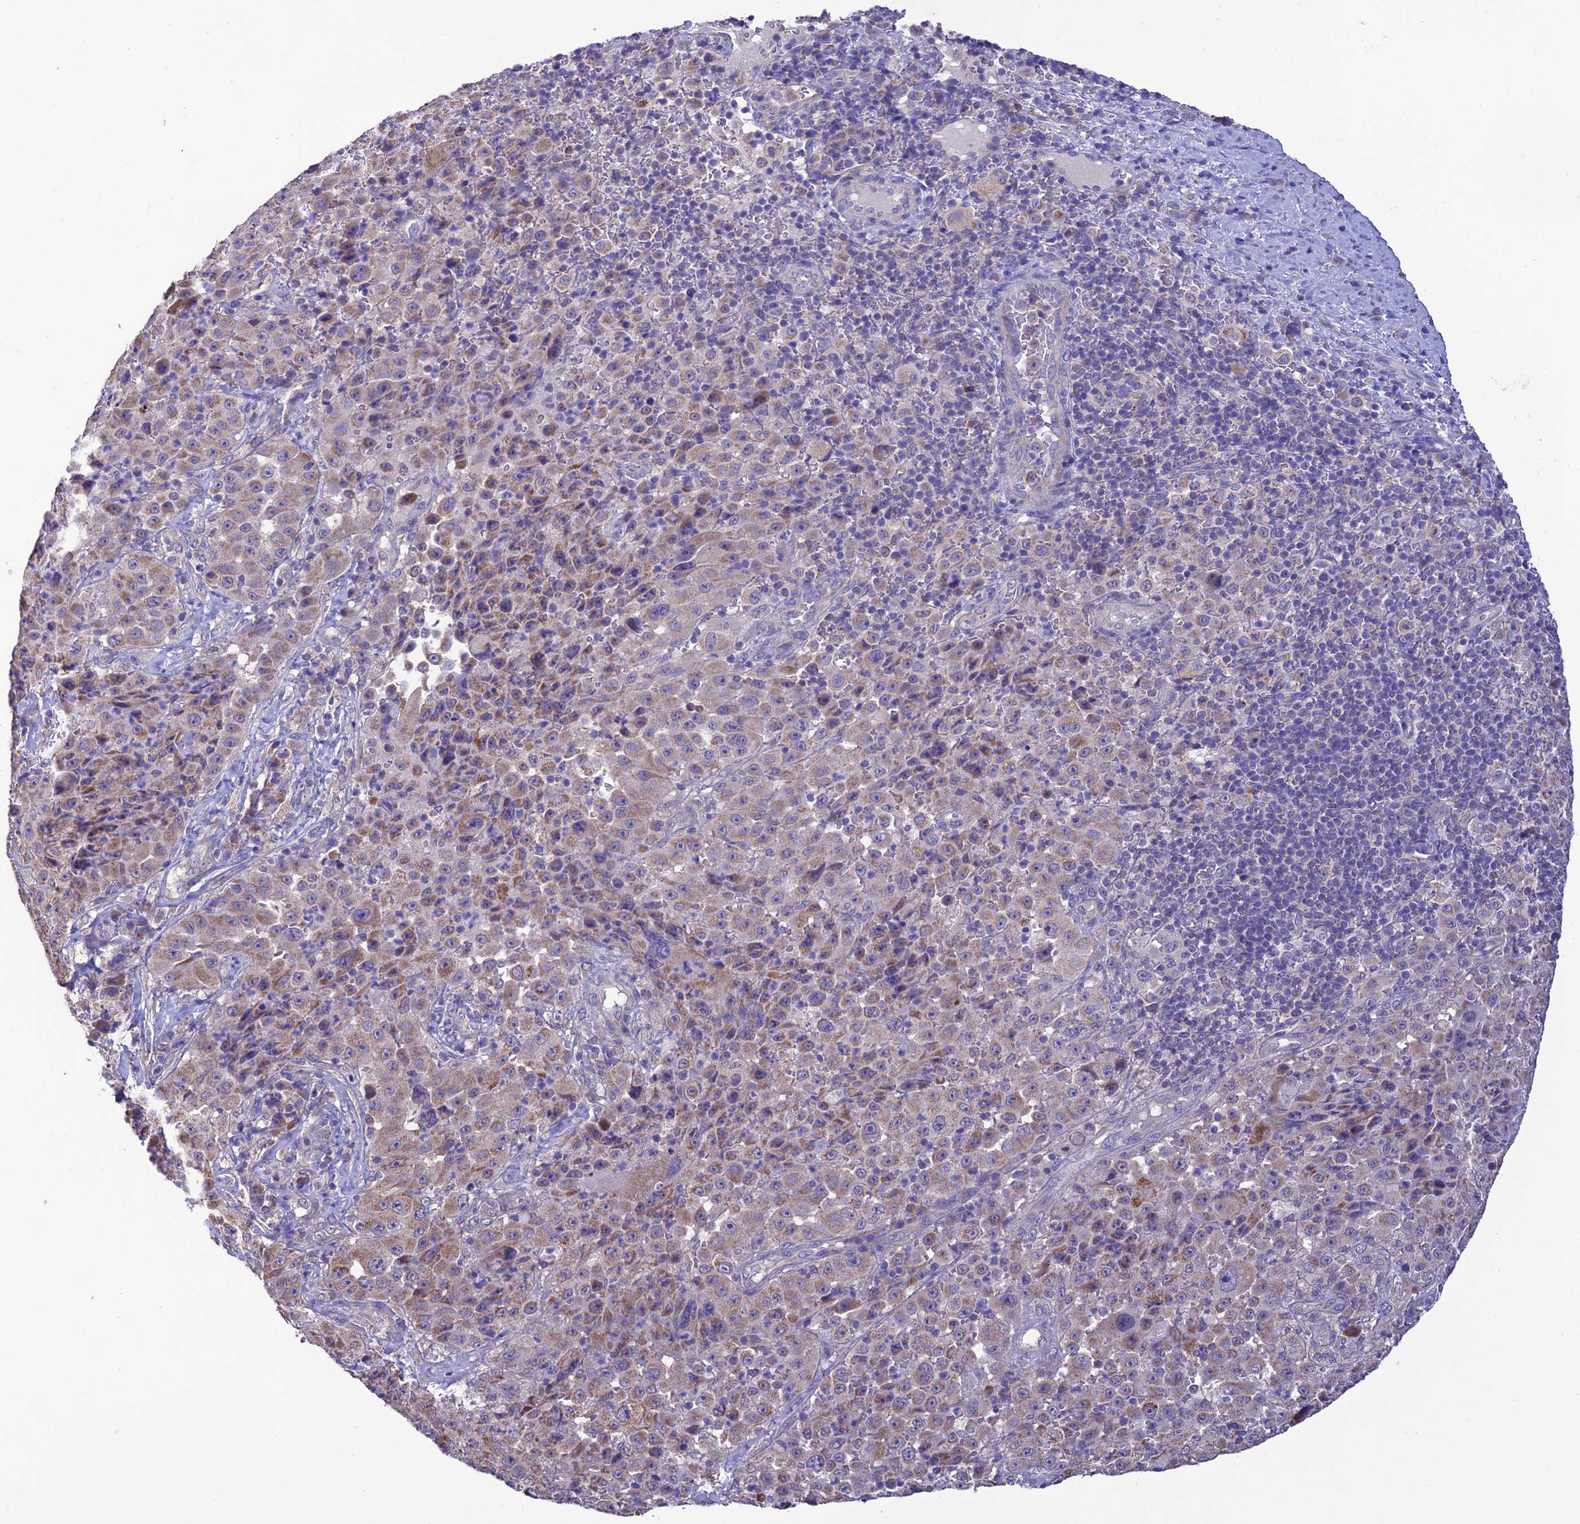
{"staining": {"intensity": "moderate", "quantity": "<25%", "location": "cytoplasmic/membranous"}, "tissue": "melanoma", "cell_type": "Tumor cells", "image_type": "cancer", "snomed": [{"axis": "morphology", "description": "Malignant melanoma, Metastatic site"}, {"axis": "topography", "description": "Lymph node"}], "caption": "The immunohistochemical stain labels moderate cytoplasmic/membranous staining in tumor cells of melanoma tissue. The staining was performed using DAB (3,3'-diaminobenzidine) to visualize the protein expression in brown, while the nuclei were stained in blue with hematoxylin (Magnification: 20x).", "gene": "HOGA1", "patient": {"sex": "male", "age": 62}}